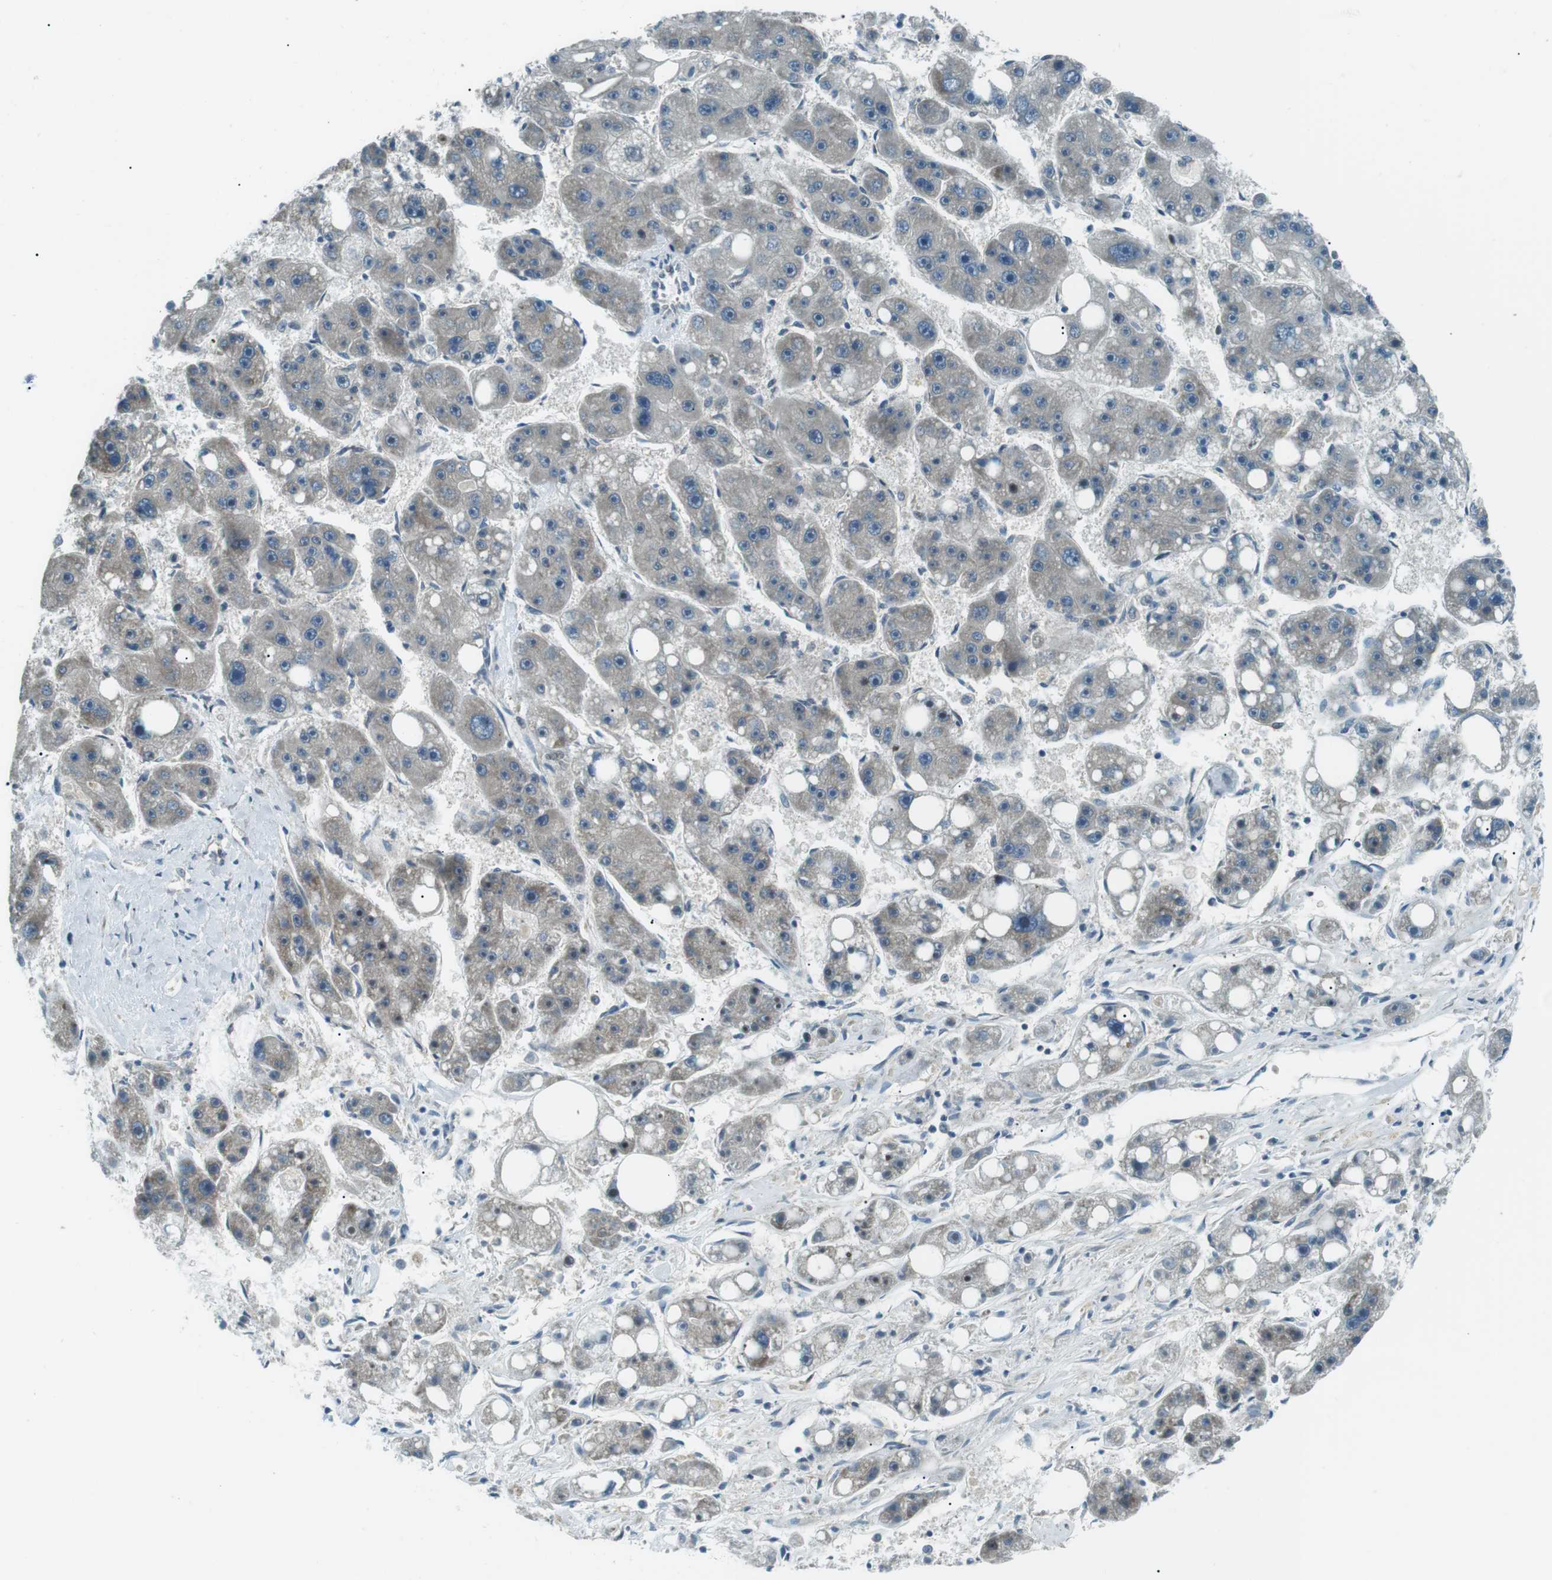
{"staining": {"intensity": "weak", "quantity": "<25%", "location": "cytoplasmic/membranous"}, "tissue": "liver cancer", "cell_type": "Tumor cells", "image_type": "cancer", "snomed": [{"axis": "morphology", "description": "Carcinoma, Hepatocellular, NOS"}, {"axis": "topography", "description": "Liver"}], "caption": "Liver cancer (hepatocellular carcinoma) stained for a protein using IHC shows no positivity tumor cells.", "gene": "TMEM74", "patient": {"sex": "female", "age": 61}}